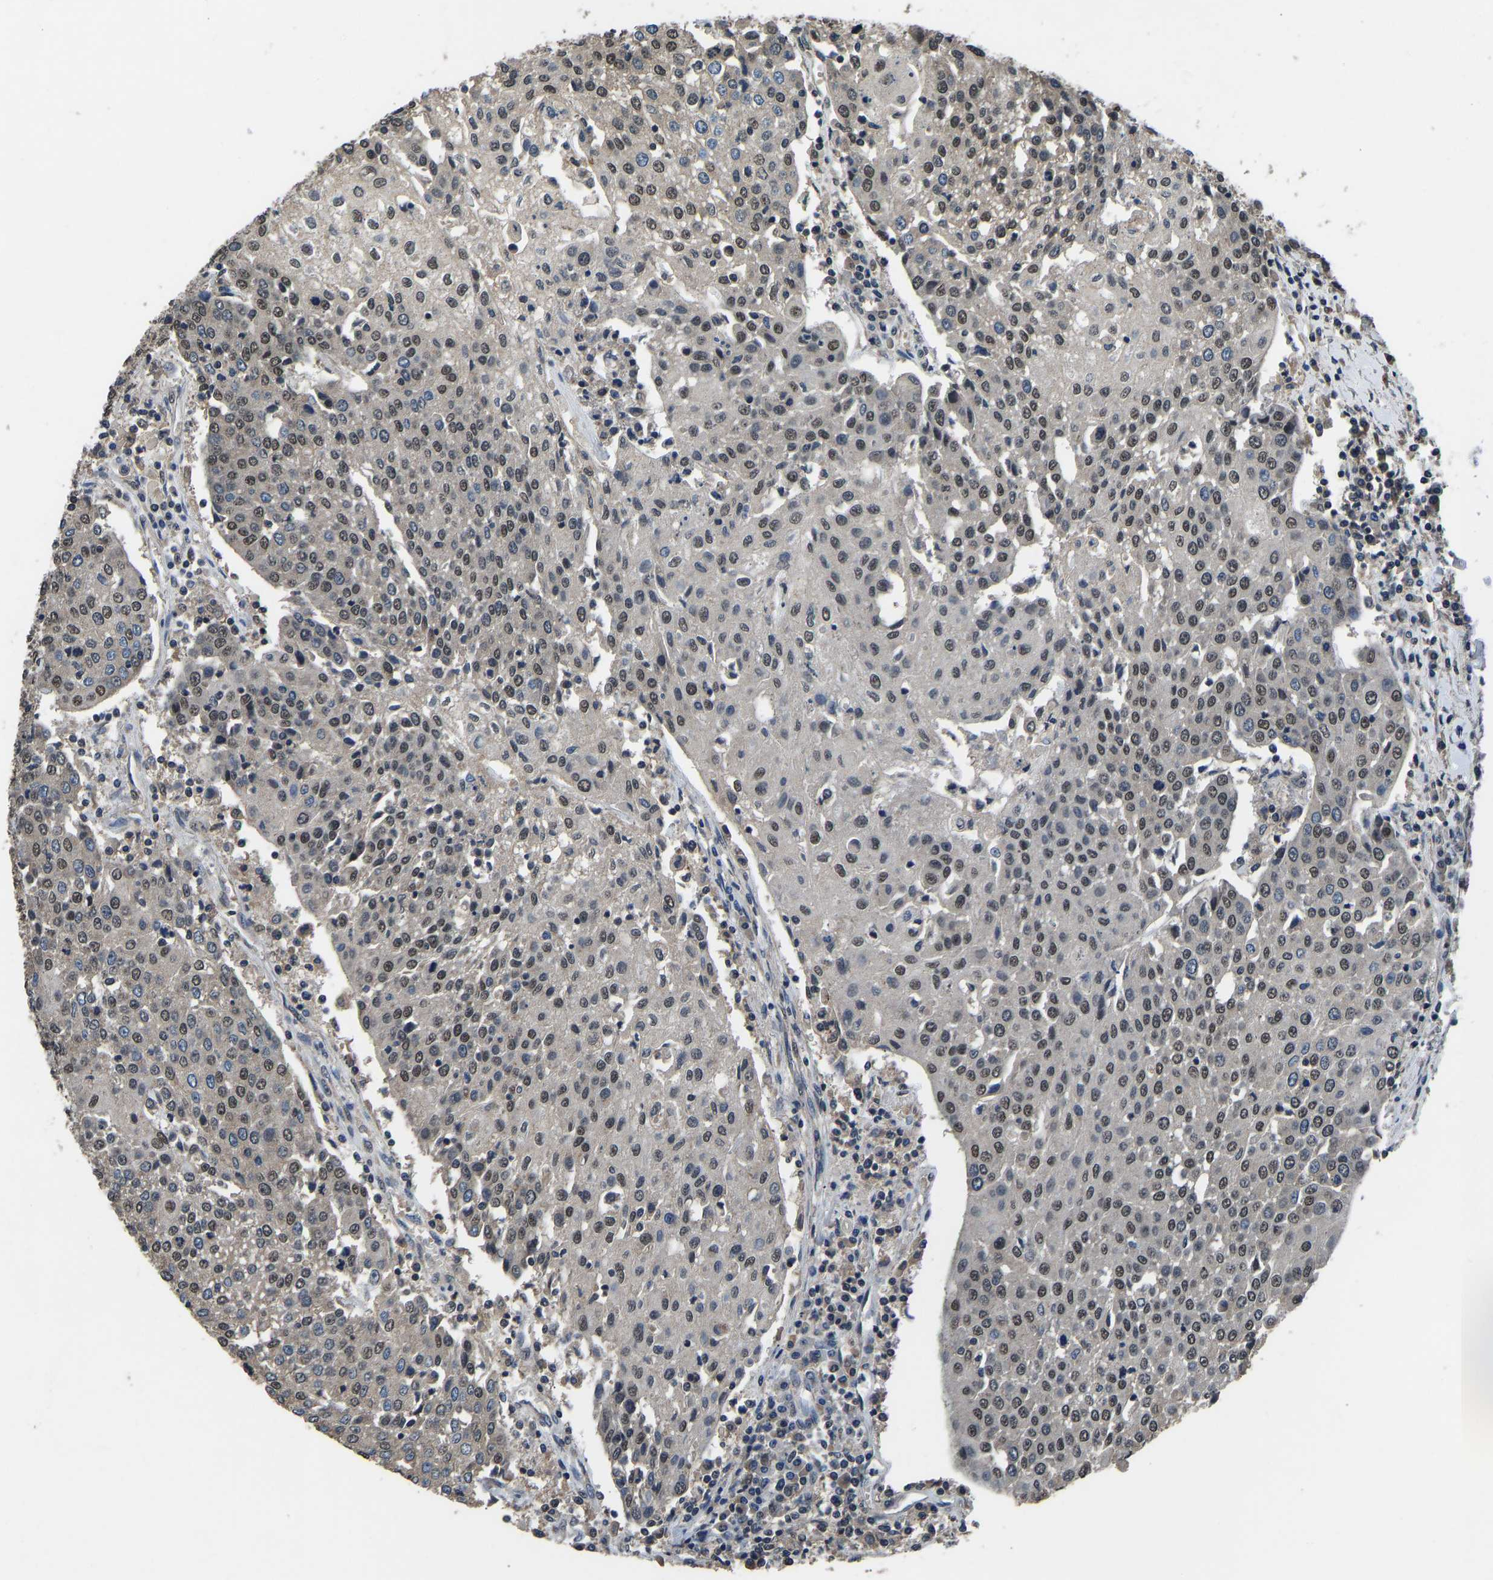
{"staining": {"intensity": "moderate", "quantity": "25%-75%", "location": "nuclear"}, "tissue": "urothelial cancer", "cell_type": "Tumor cells", "image_type": "cancer", "snomed": [{"axis": "morphology", "description": "Urothelial carcinoma, High grade"}, {"axis": "topography", "description": "Urinary bladder"}], "caption": "The immunohistochemical stain labels moderate nuclear positivity in tumor cells of urothelial cancer tissue.", "gene": "TOX4", "patient": {"sex": "female", "age": 85}}